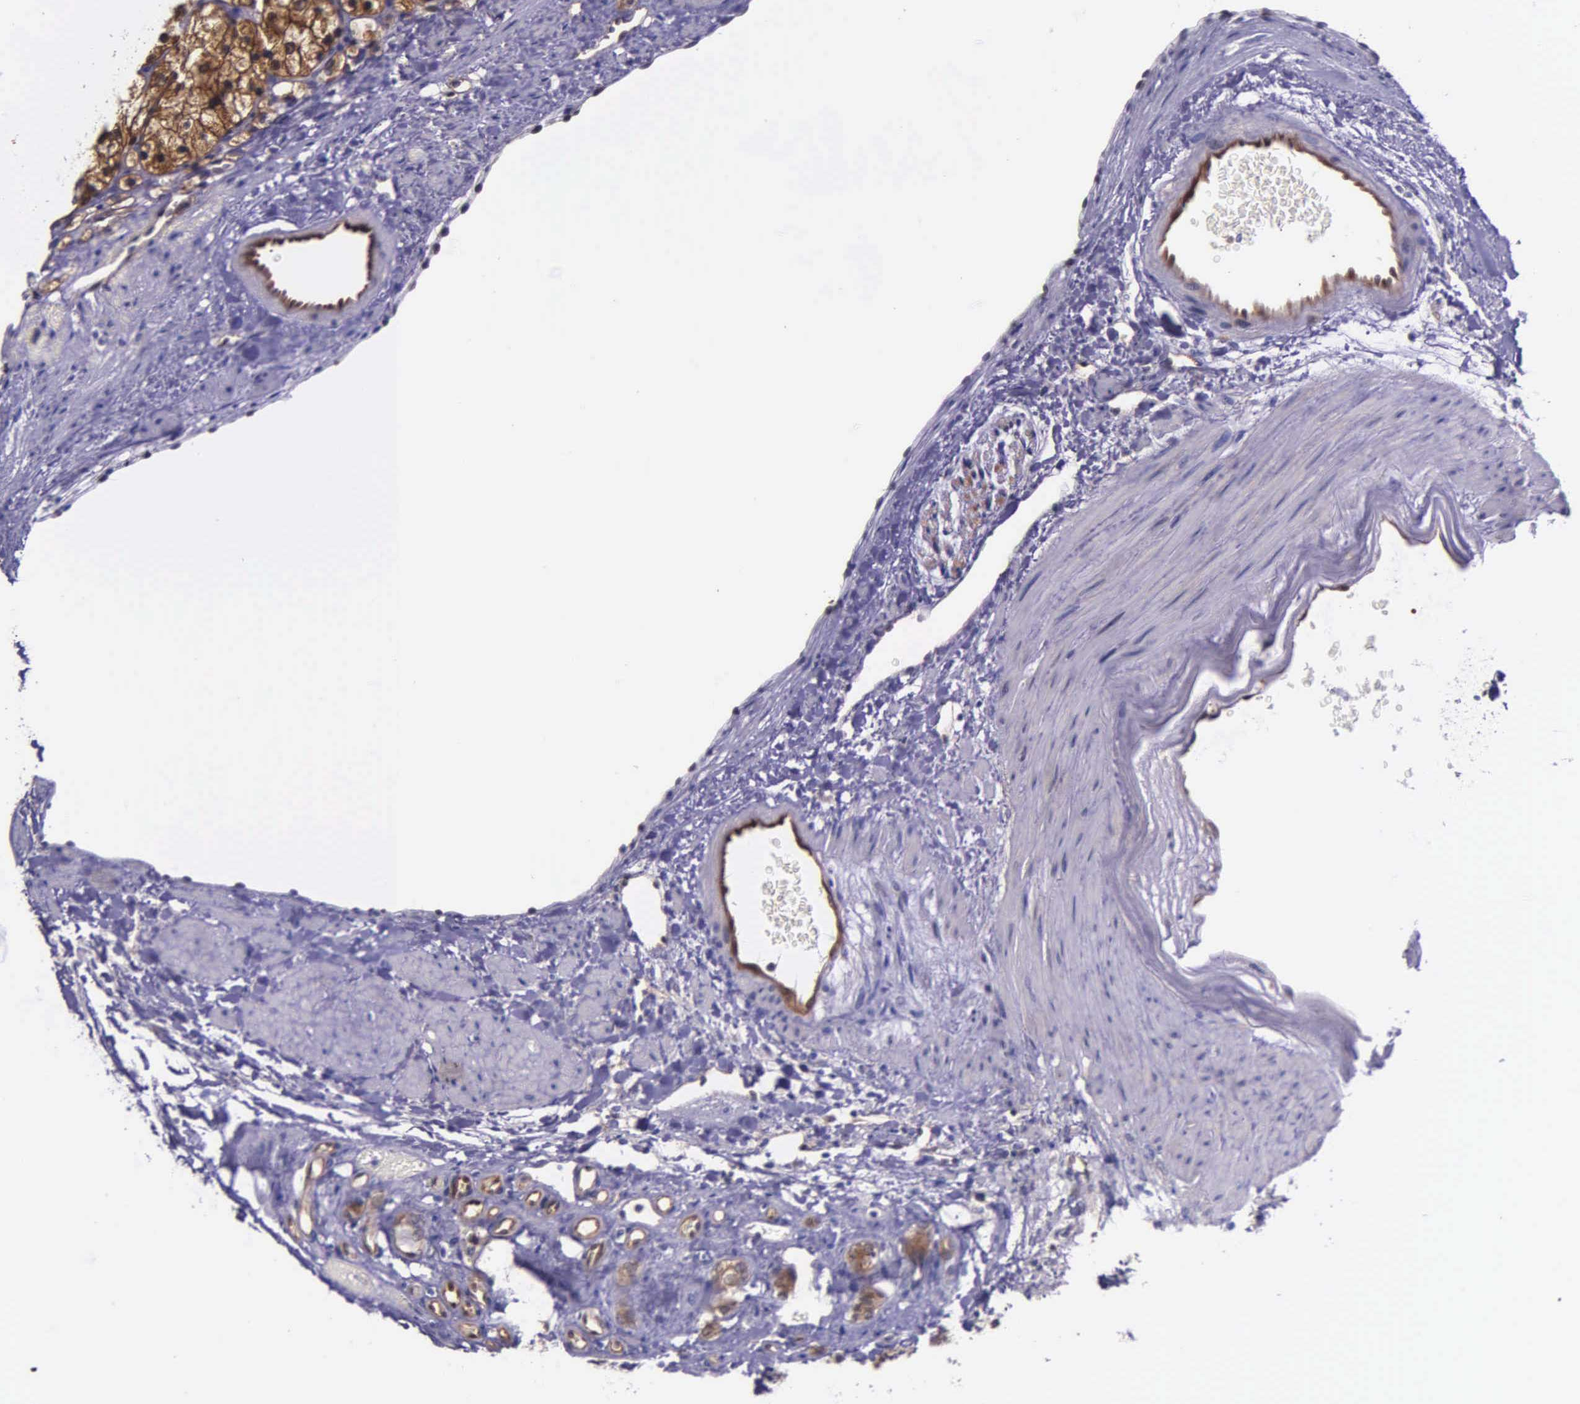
{"staining": {"intensity": "strong", "quantity": ">75%", "location": "cytoplasmic/membranous"}, "tissue": "renal cancer", "cell_type": "Tumor cells", "image_type": "cancer", "snomed": [{"axis": "morphology", "description": "Adenocarcinoma, NOS"}, {"axis": "topography", "description": "Kidney"}], "caption": "Adenocarcinoma (renal) was stained to show a protein in brown. There is high levels of strong cytoplasmic/membranous positivity in about >75% of tumor cells. (IHC, brightfield microscopy, high magnification).", "gene": "GMPR2", "patient": {"sex": "female", "age": 60}}